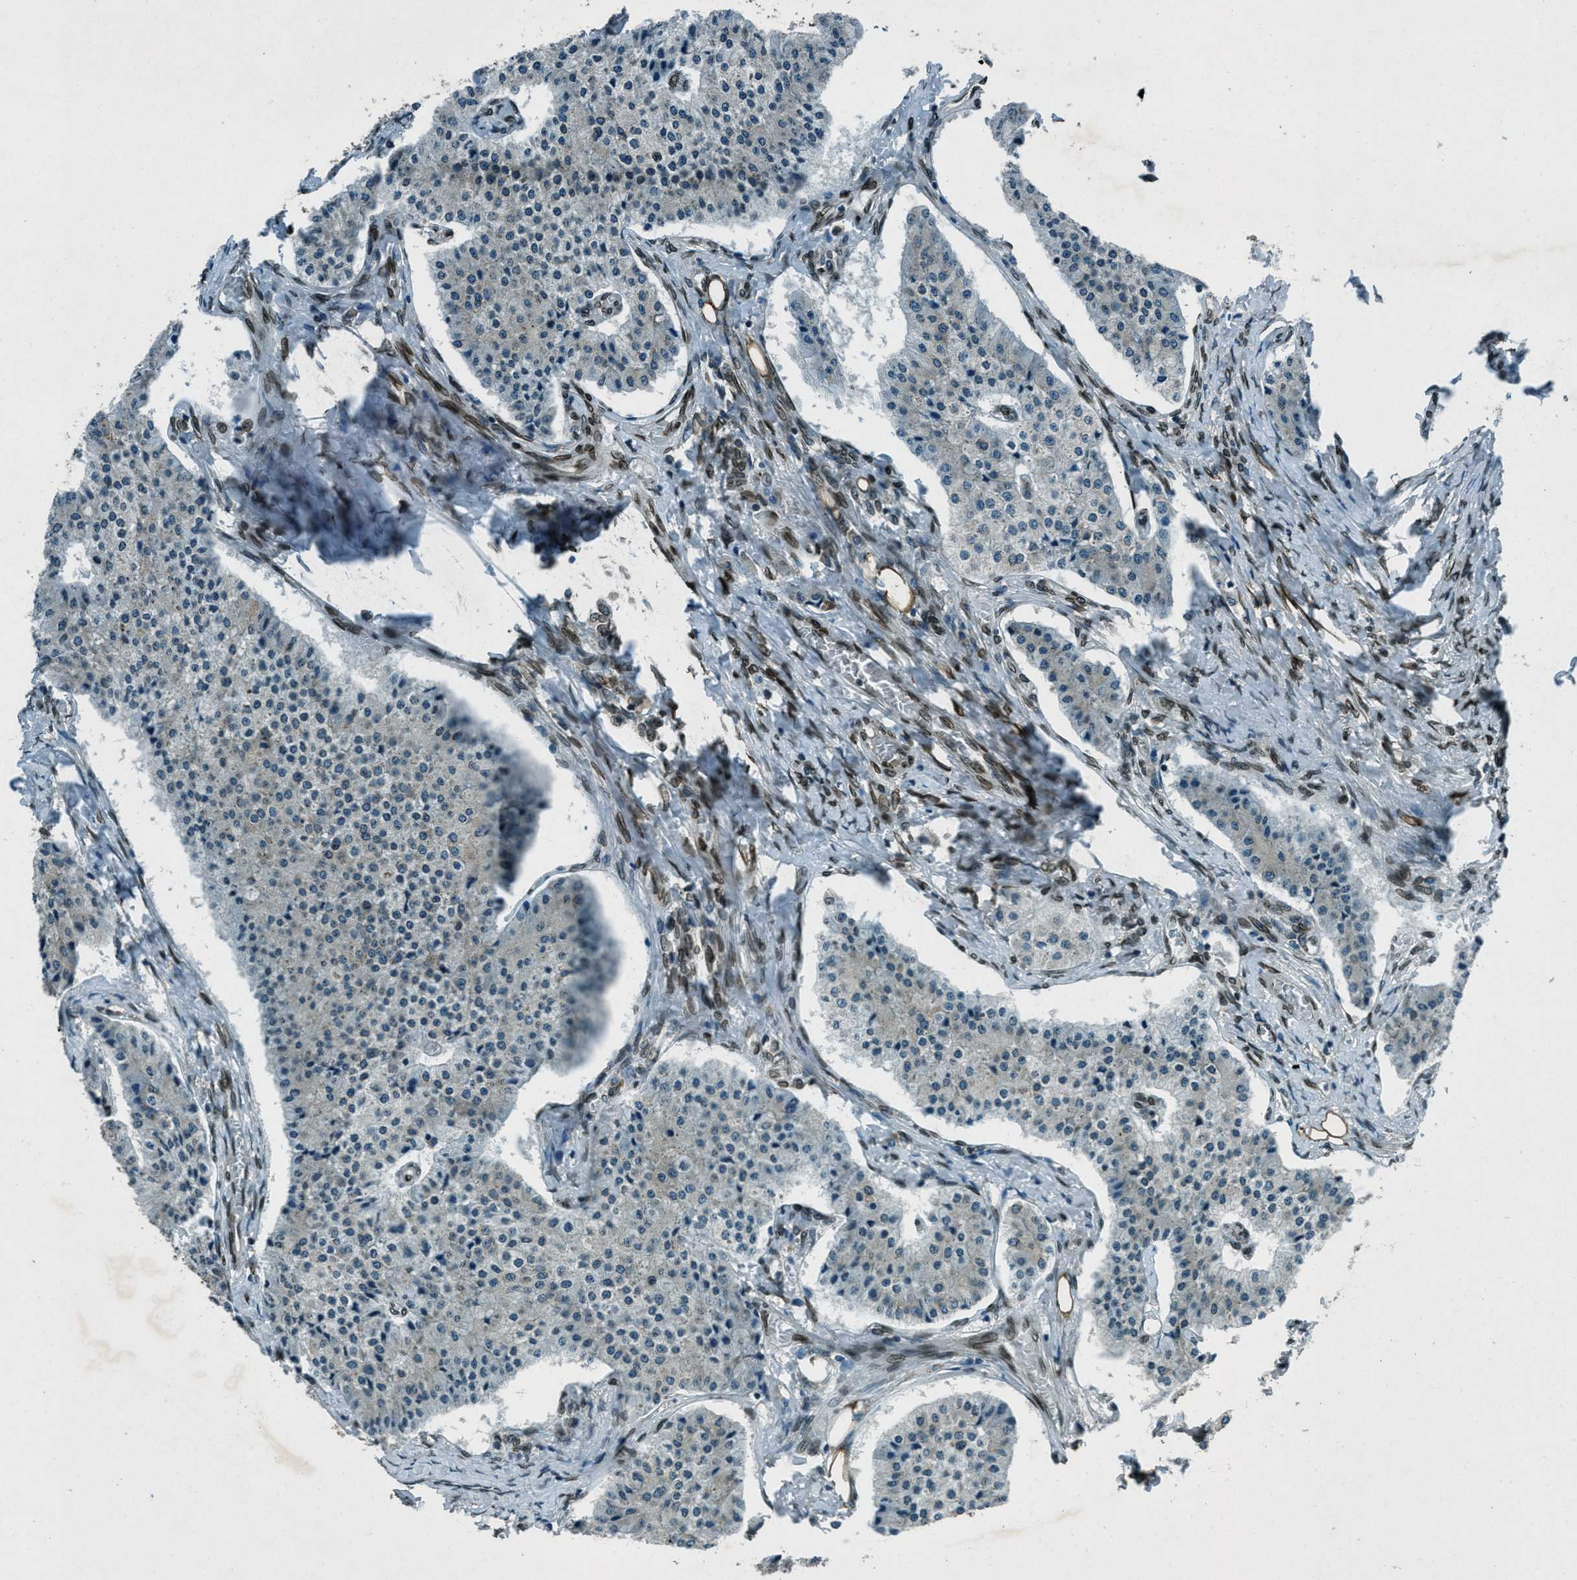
{"staining": {"intensity": "negative", "quantity": "none", "location": "none"}, "tissue": "carcinoid", "cell_type": "Tumor cells", "image_type": "cancer", "snomed": [{"axis": "morphology", "description": "Carcinoid, malignant, NOS"}, {"axis": "topography", "description": "Colon"}], "caption": "Immunohistochemistry photomicrograph of neoplastic tissue: human malignant carcinoid stained with DAB shows no significant protein positivity in tumor cells. The staining was performed using DAB (3,3'-diaminobenzidine) to visualize the protein expression in brown, while the nuclei were stained in blue with hematoxylin (Magnification: 20x).", "gene": "LEMD2", "patient": {"sex": "female", "age": 52}}